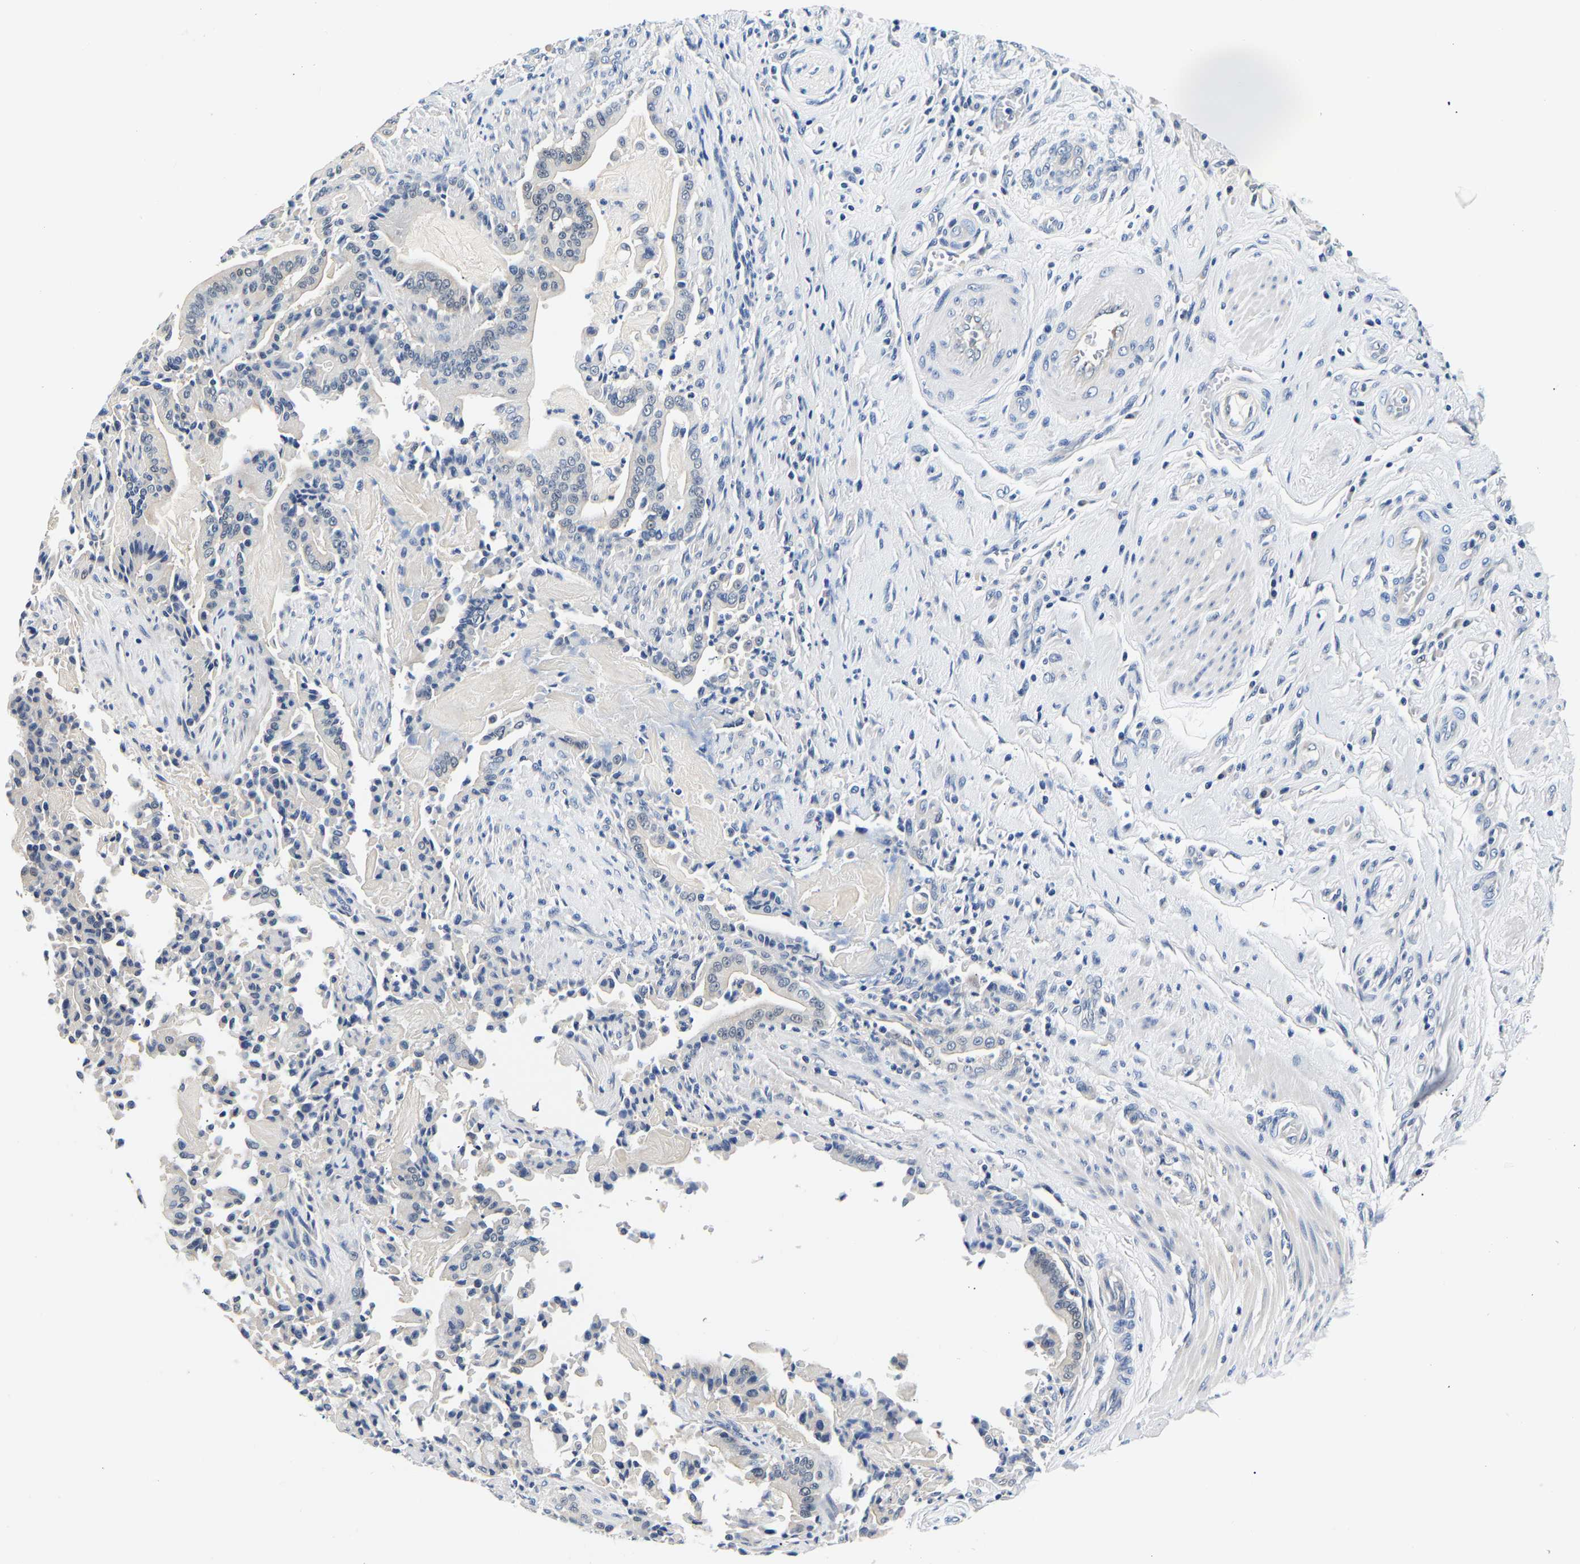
{"staining": {"intensity": "negative", "quantity": "none", "location": "none"}, "tissue": "pancreatic cancer", "cell_type": "Tumor cells", "image_type": "cancer", "snomed": [{"axis": "morphology", "description": "Normal tissue, NOS"}, {"axis": "morphology", "description": "Adenocarcinoma, NOS"}, {"axis": "topography", "description": "Pancreas"}], "caption": "A micrograph of human pancreatic cancer (adenocarcinoma) is negative for staining in tumor cells.", "gene": "UCHL3", "patient": {"sex": "male", "age": 63}}